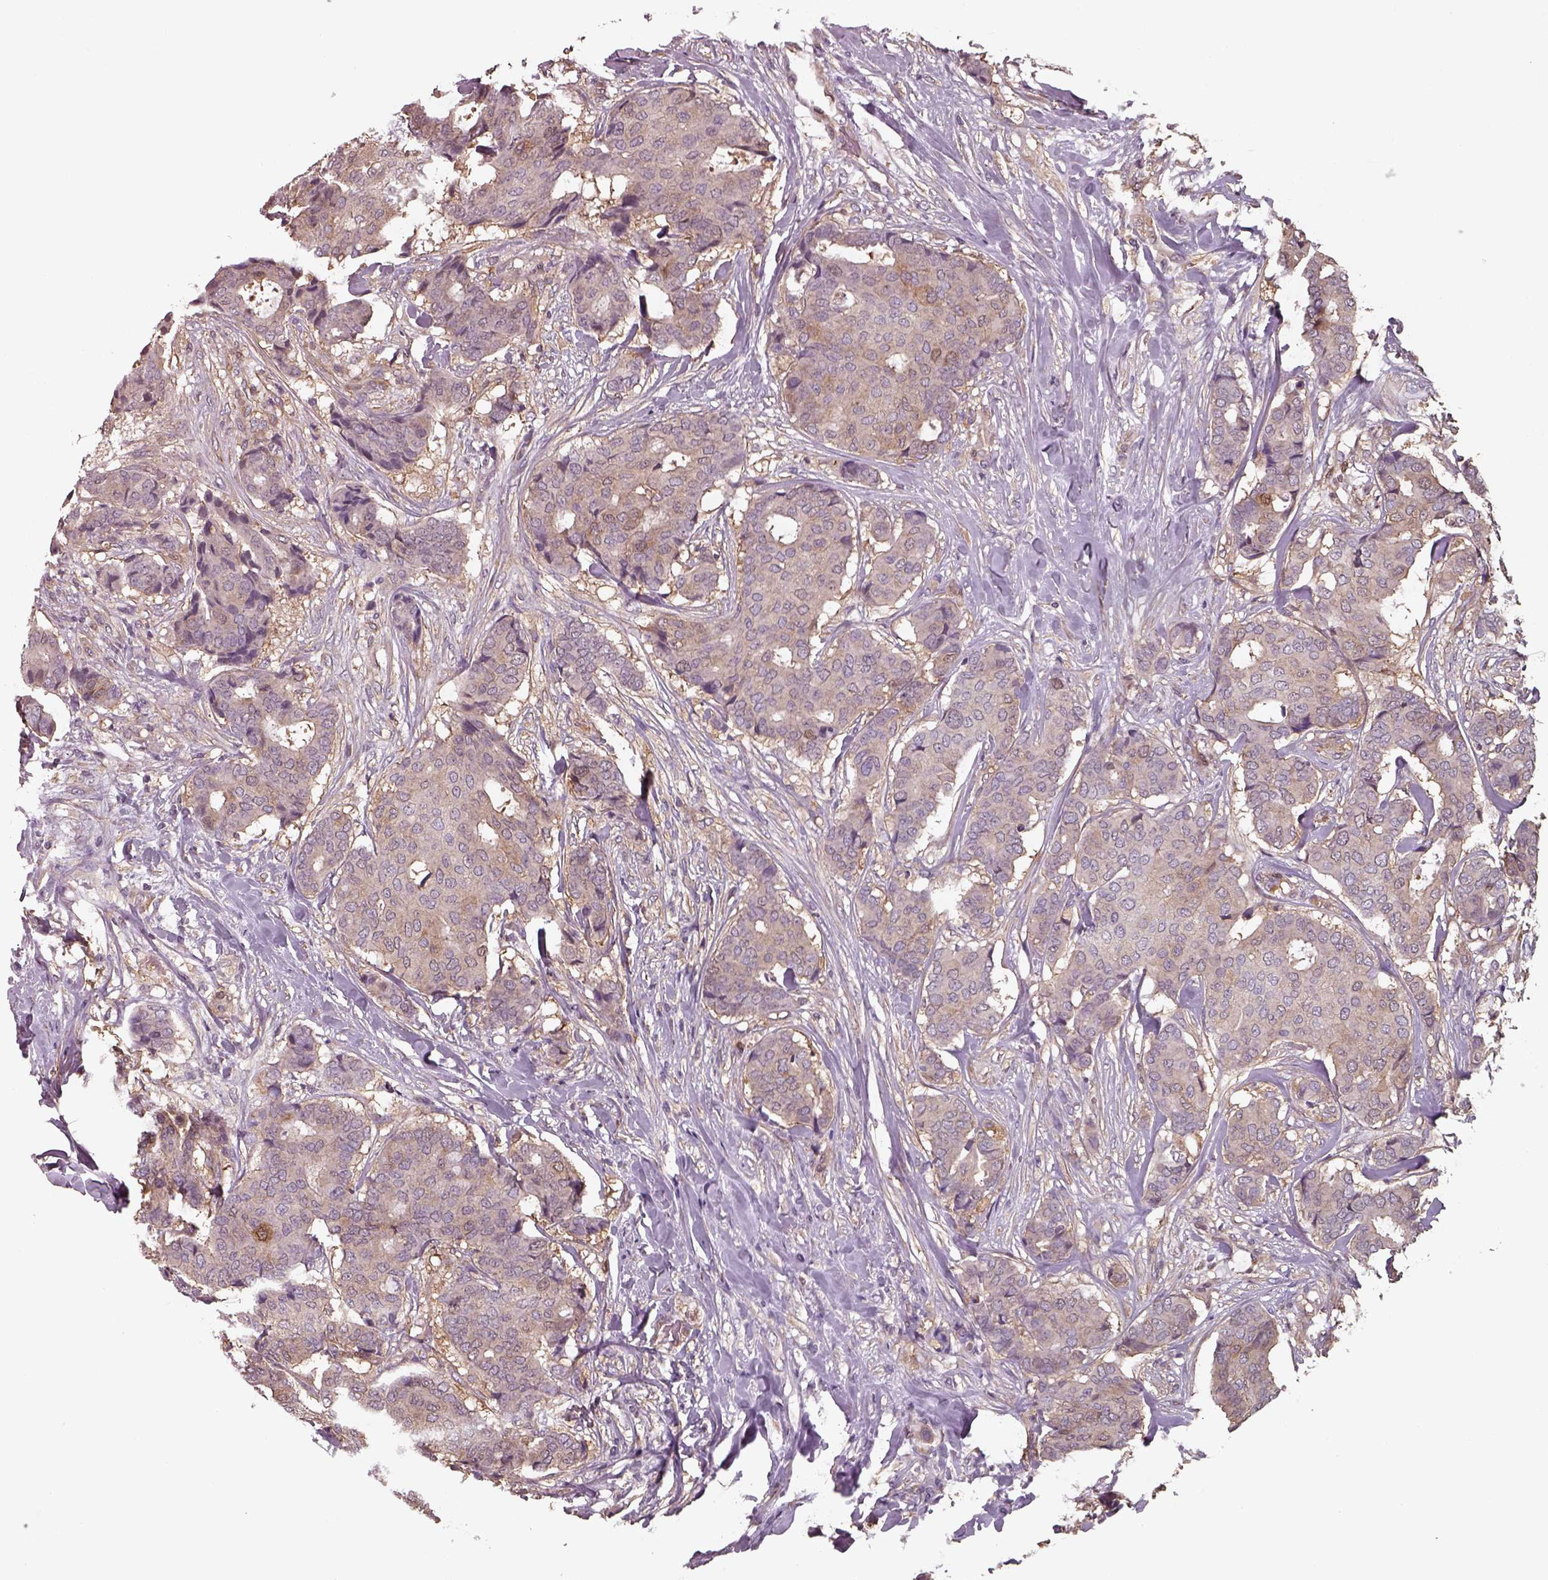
{"staining": {"intensity": "weak", "quantity": "<25%", "location": "cytoplasmic/membranous"}, "tissue": "breast cancer", "cell_type": "Tumor cells", "image_type": "cancer", "snomed": [{"axis": "morphology", "description": "Duct carcinoma"}, {"axis": "topography", "description": "Breast"}], "caption": "Breast cancer (invasive ductal carcinoma) stained for a protein using immunohistochemistry displays no positivity tumor cells.", "gene": "ISYNA1", "patient": {"sex": "female", "age": 75}}